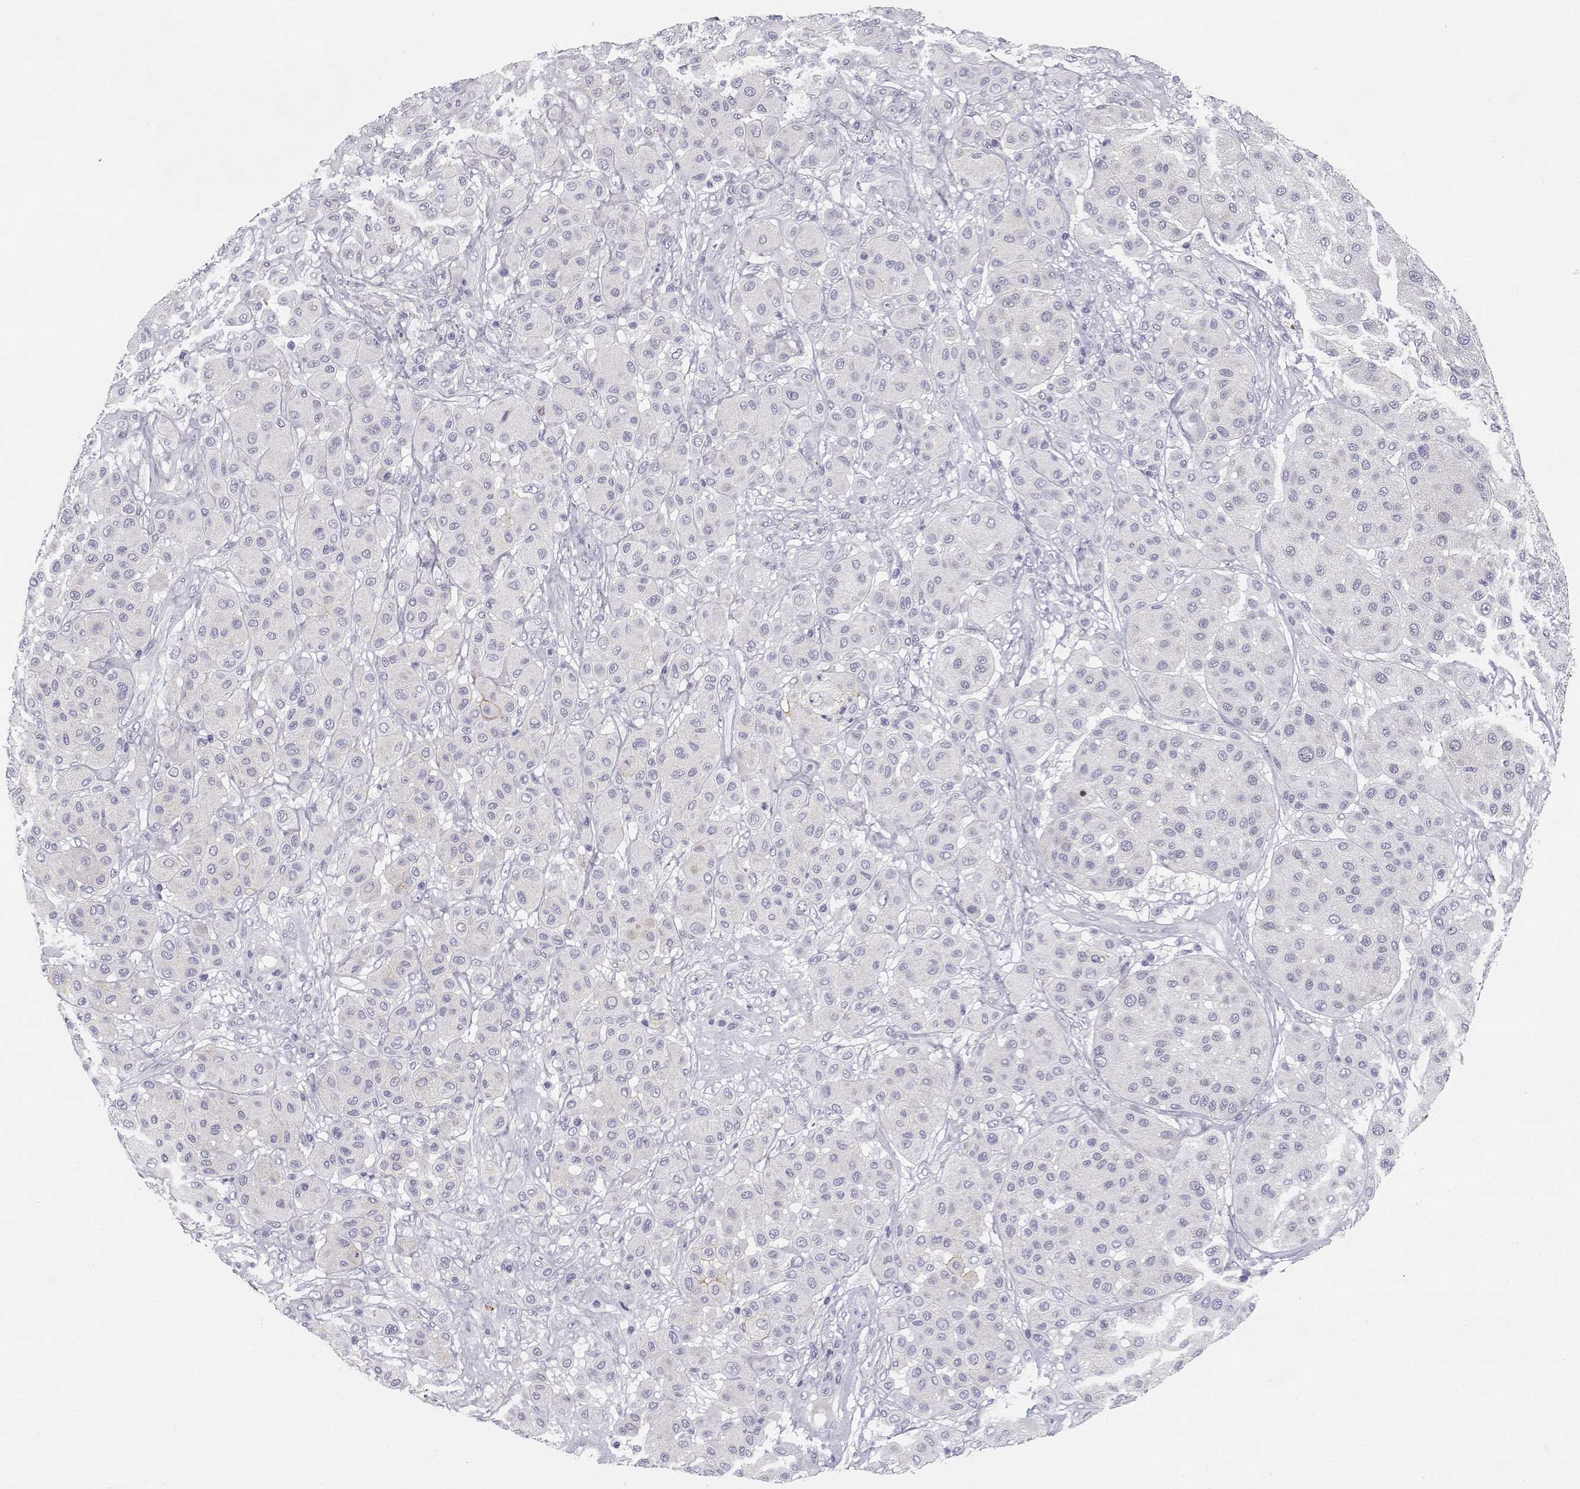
{"staining": {"intensity": "negative", "quantity": "none", "location": "none"}, "tissue": "melanoma", "cell_type": "Tumor cells", "image_type": "cancer", "snomed": [{"axis": "morphology", "description": "Malignant melanoma, Metastatic site"}, {"axis": "topography", "description": "Smooth muscle"}], "caption": "IHC of melanoma shows no staining in tumor cells. The staining was performed using DAB to visualize the protein expression in brown, while the nuclei were stained in blue with hematoxylin (Magnification: 20x).", "gene": "CREB3L3", "patient": {"sex": "male", "age": 41}}